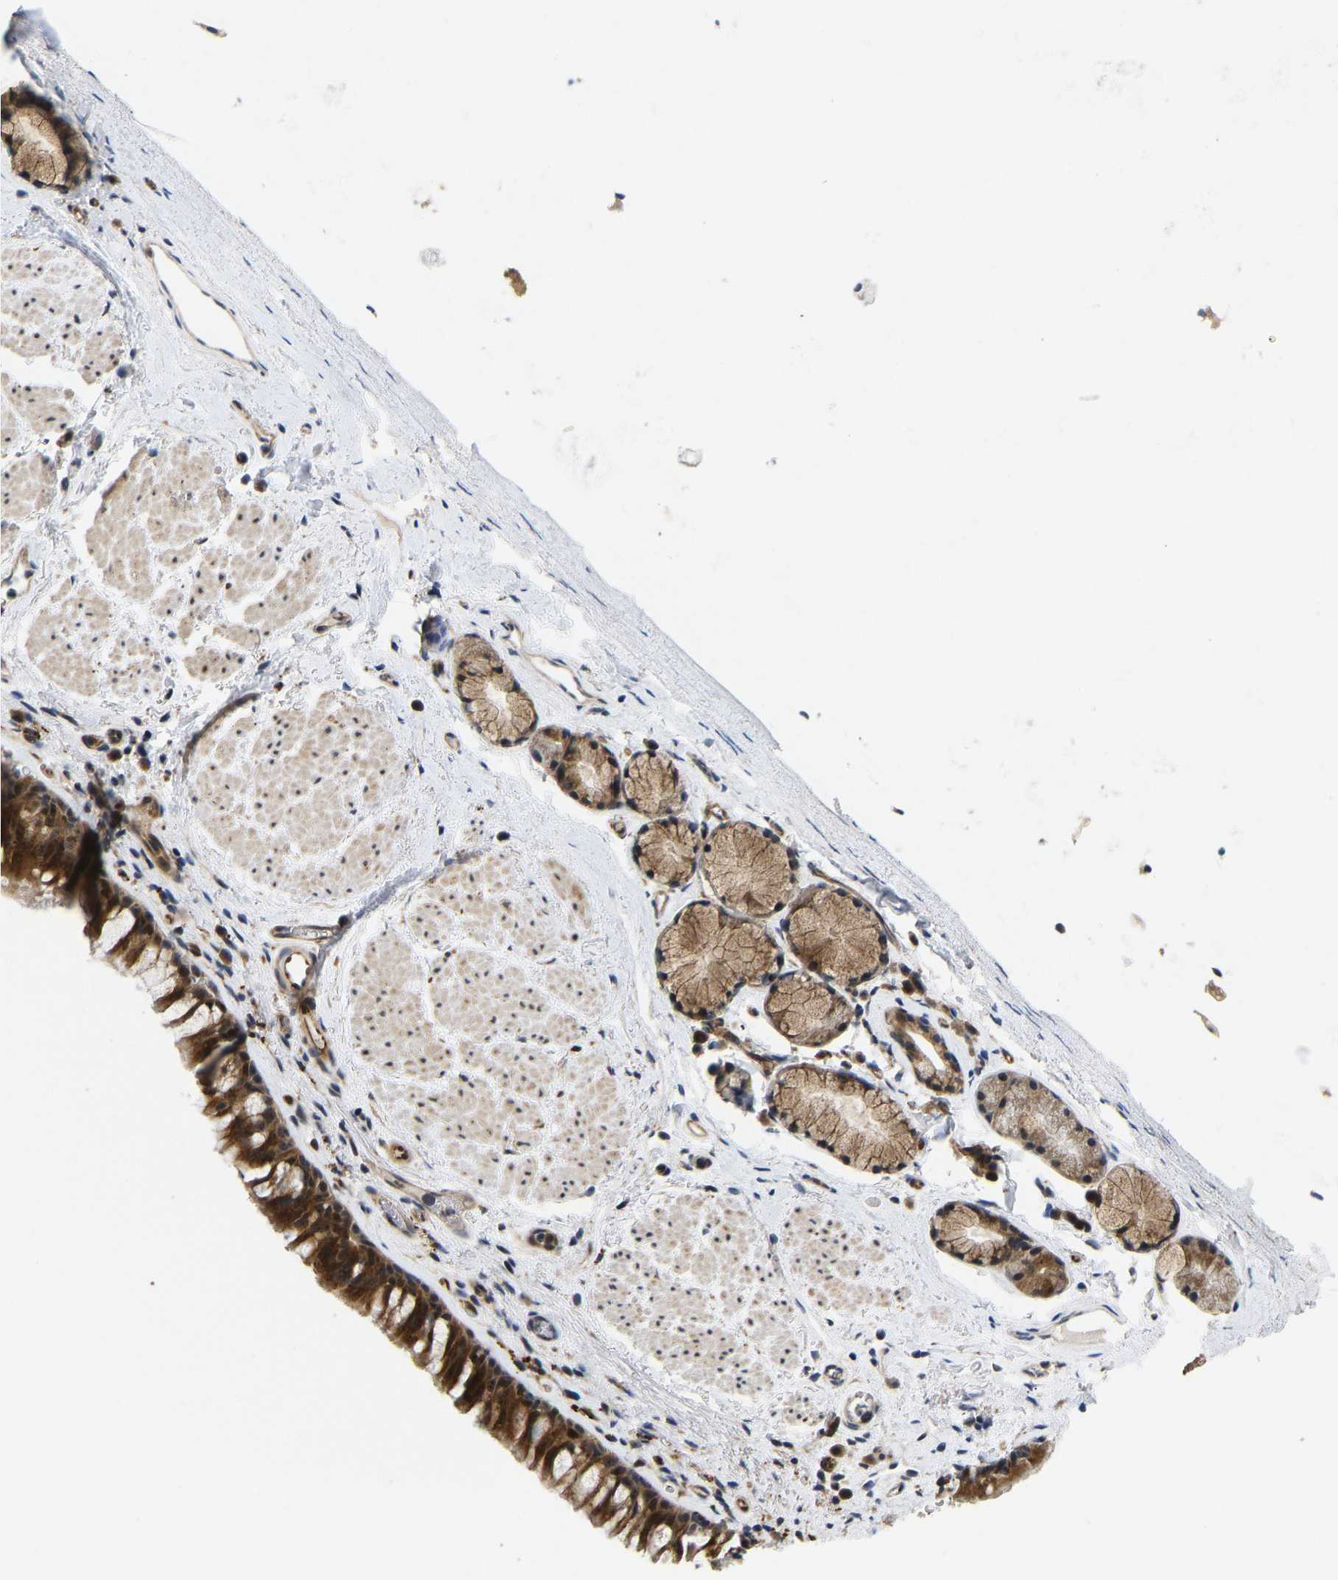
{"staining": {"intensity": "strong", "quantity": "25%-75%", "location": "cytoplasmic/membranous"}, "tissue": "bronchus", "cell_type": "Respiratory epithelial cells", "image_type": "normal", "snomed": [{"axis": "morphology", "description": "Normal tissue, NOS"}, {"axis": "topography", "description": "Cartilage tissue"}, {"axis": "topography", "description": "Bronchus"}], "caption": "Approximately 25%-75% of respiratory epithelial cells in unremarkable human bronchus reveal strong cytoplasmic/membranous protein staining as visualized by brown immunohistochemical staining.", "gene": "RESF1", "patient": {"sex": "female", "age": 53}}